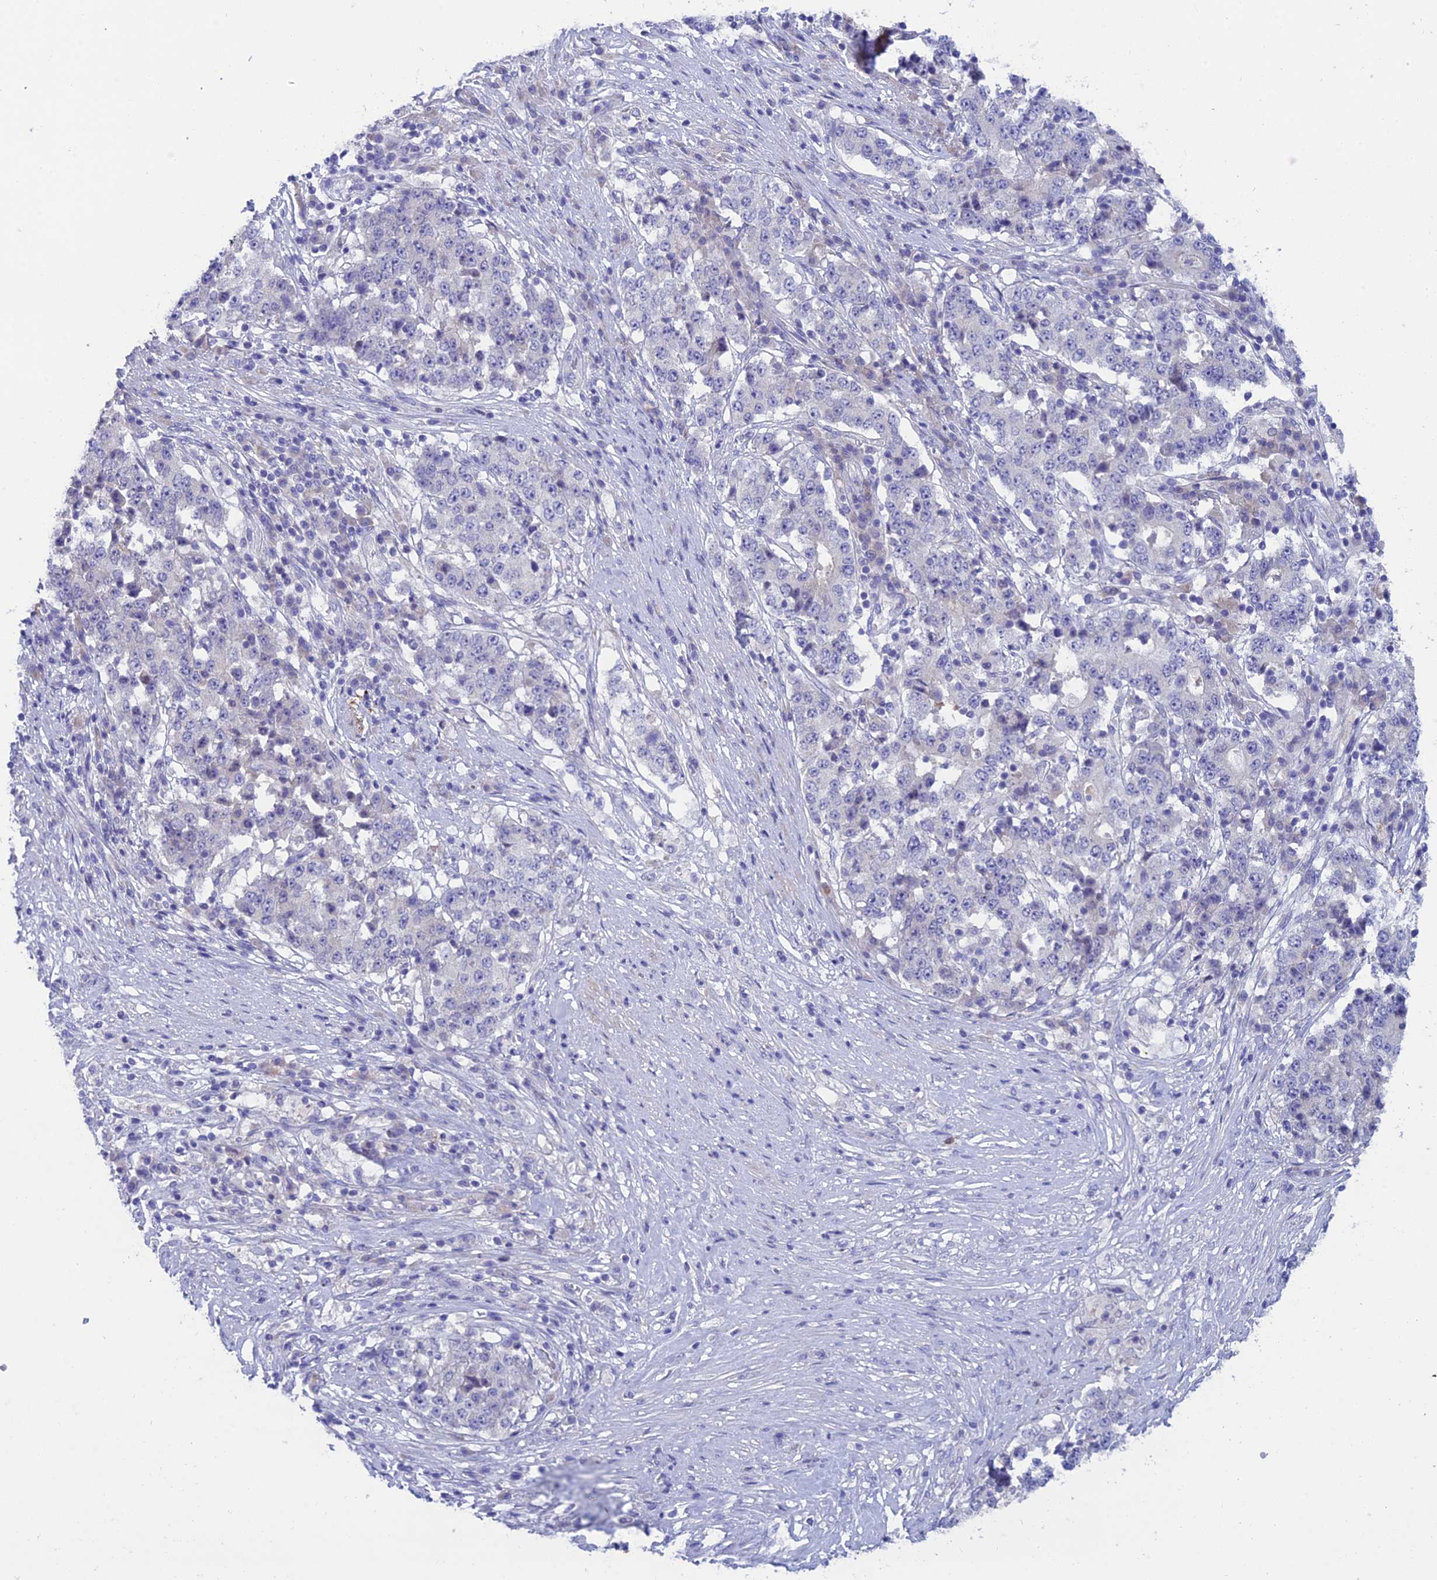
{"staining": {"intensity": "negative", "quantity": "none", "location": "none"}, "tissue": "stomach cancer", "cell_type": "Tumor cells", "image_type": "cancer", "snomed": [{"axis": "morphology", "description": "Adenocarcinoma, NOS"}, {"axis": "topography", "description": "Stomach"}], "caption": "Adenocarcinoma (stomach) was stained to show a protein in brown. There is no significant expression in tumor cells.", "gene": "XPO7", "patient": {"sex": "male", "age": 59}}